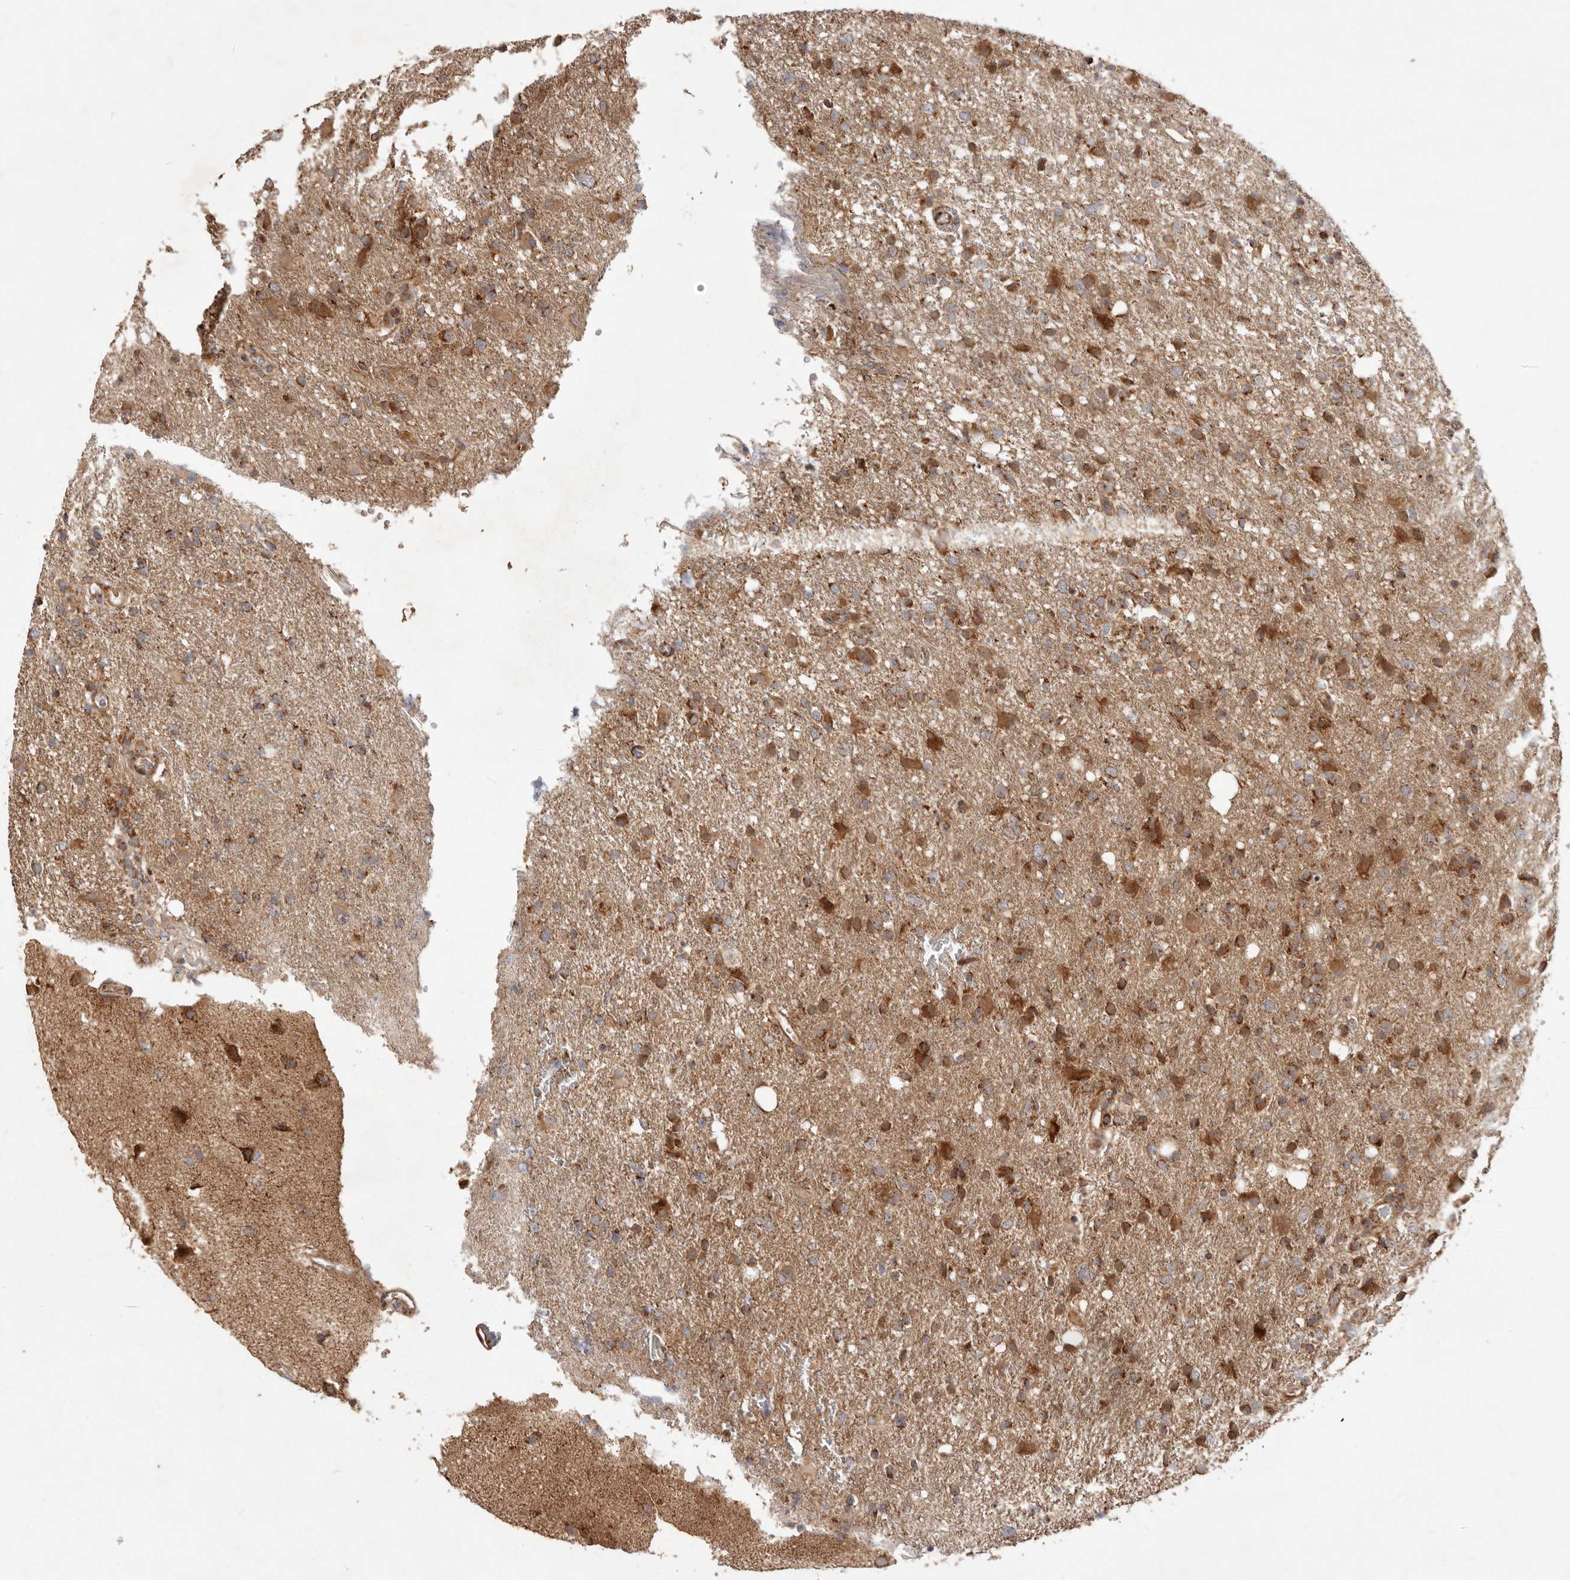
{"staining": {"intensity": "moderate", "quantity": ">75%", "location": "cytoplasmic/membranous"}, "tissue": "glioma", "cell_type": "Tumor cells", "image_type": "cancer", "snomed": [{"axis": "morphology", "description": "Glioma, malignant, High grade"}, {"axis": "topography", "description": "Brain"}], "caption": "Tumor cells display medium levels of moderate cytoplasmic/membranous staining in approximately >75% of cells in malignant high-grade glioma.", "gene": "MRPS10", "patient": {"sex": "female", "age": 57}}